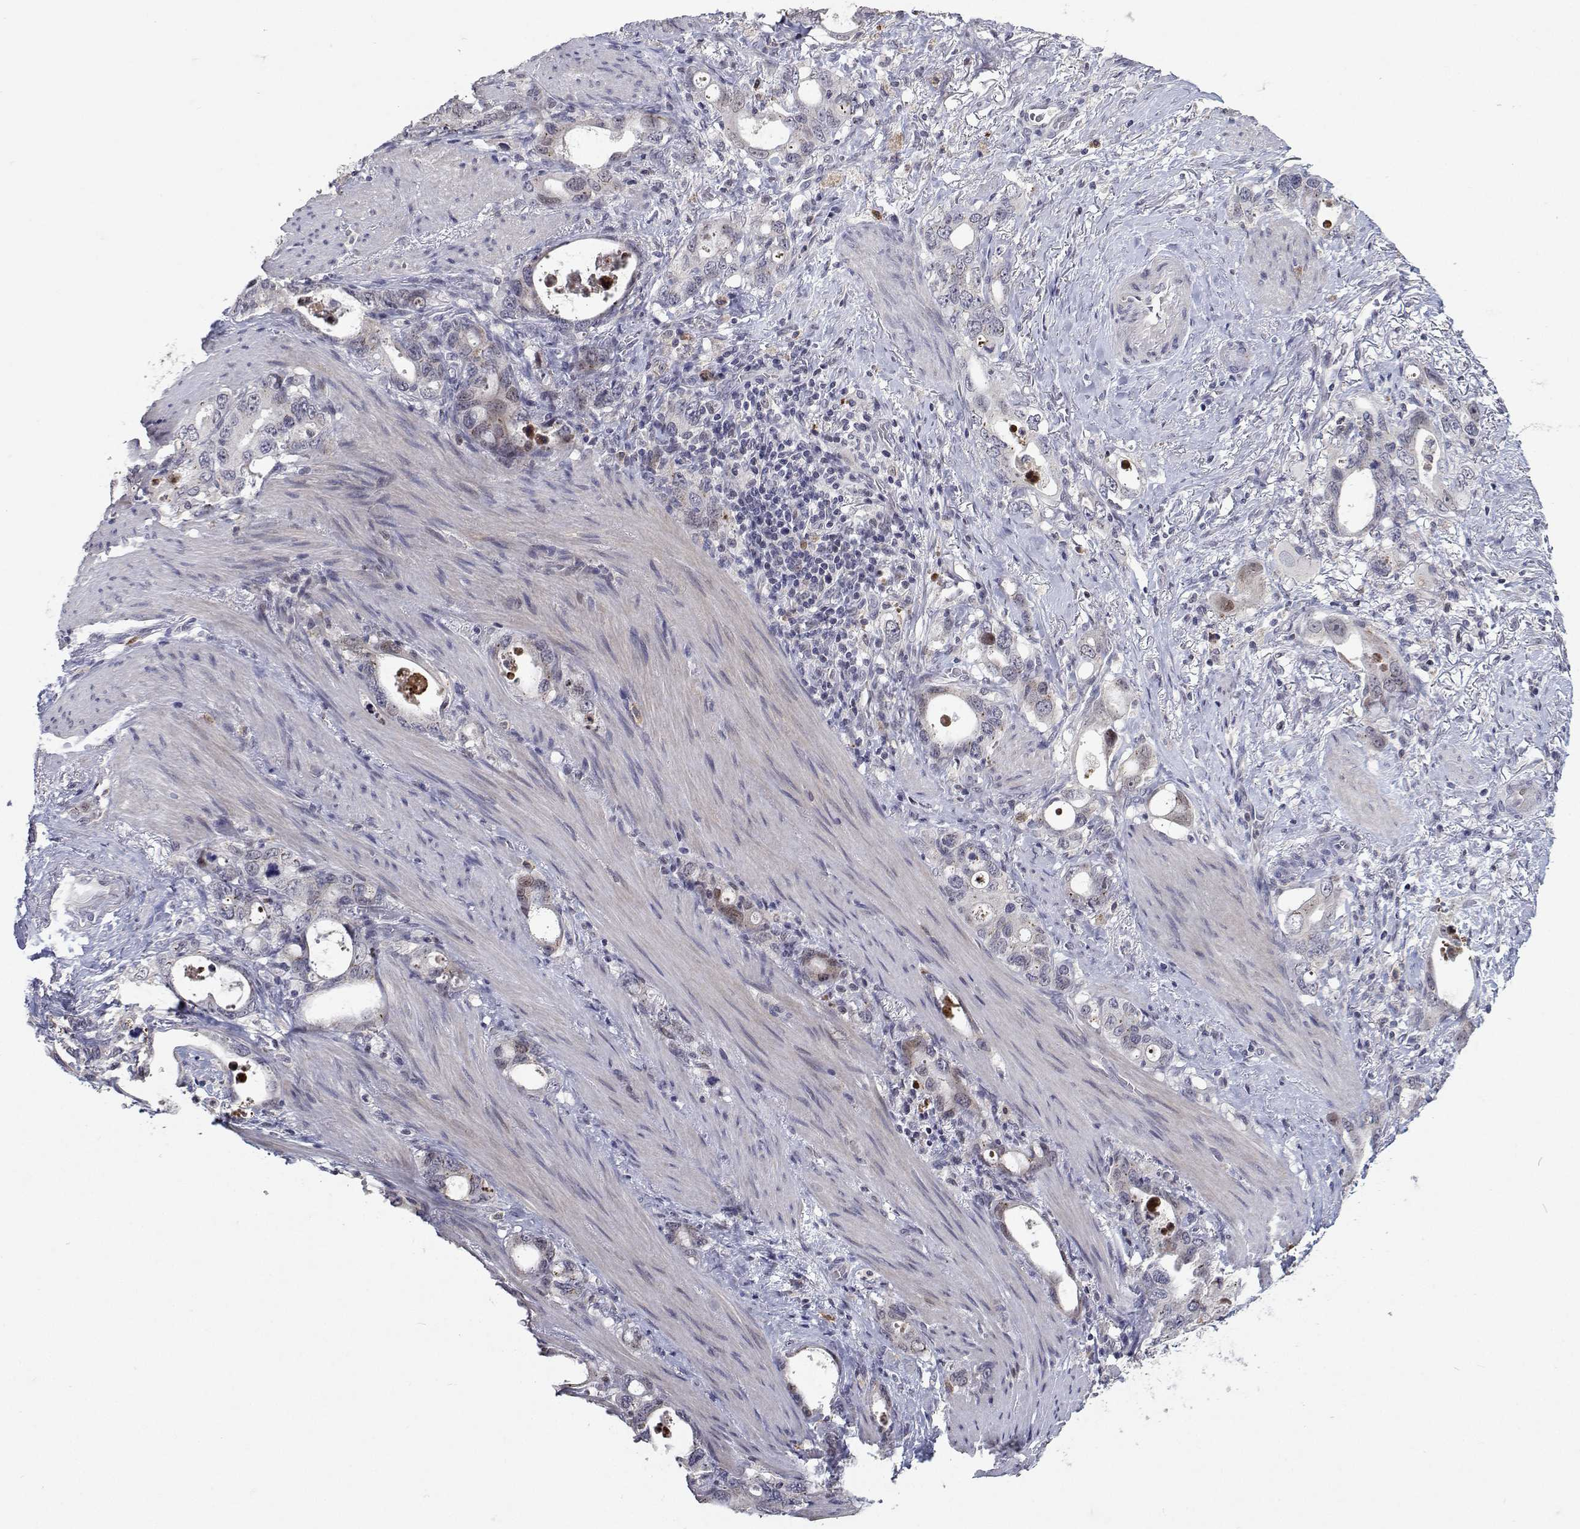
{"staining": {"intensity": "moderate", "quantity": "<25%", "location": "nuclear"}, "tissue": "stomach cancer", "cell_type": "Tumor cells", "image_type": "cancer", "snomed": [{"axis": "morphology", "description": "Adenocarcinoma, NOS"}, {"axis": "topography", "description": "Stomach, upper"}], "caption": "A micrograph of stomach cancer stained for a protein displays moderate nuclear brown staining in tumor cells.", "gene": "RBPJL", "patient": {"sex": "male", "age": 74}}